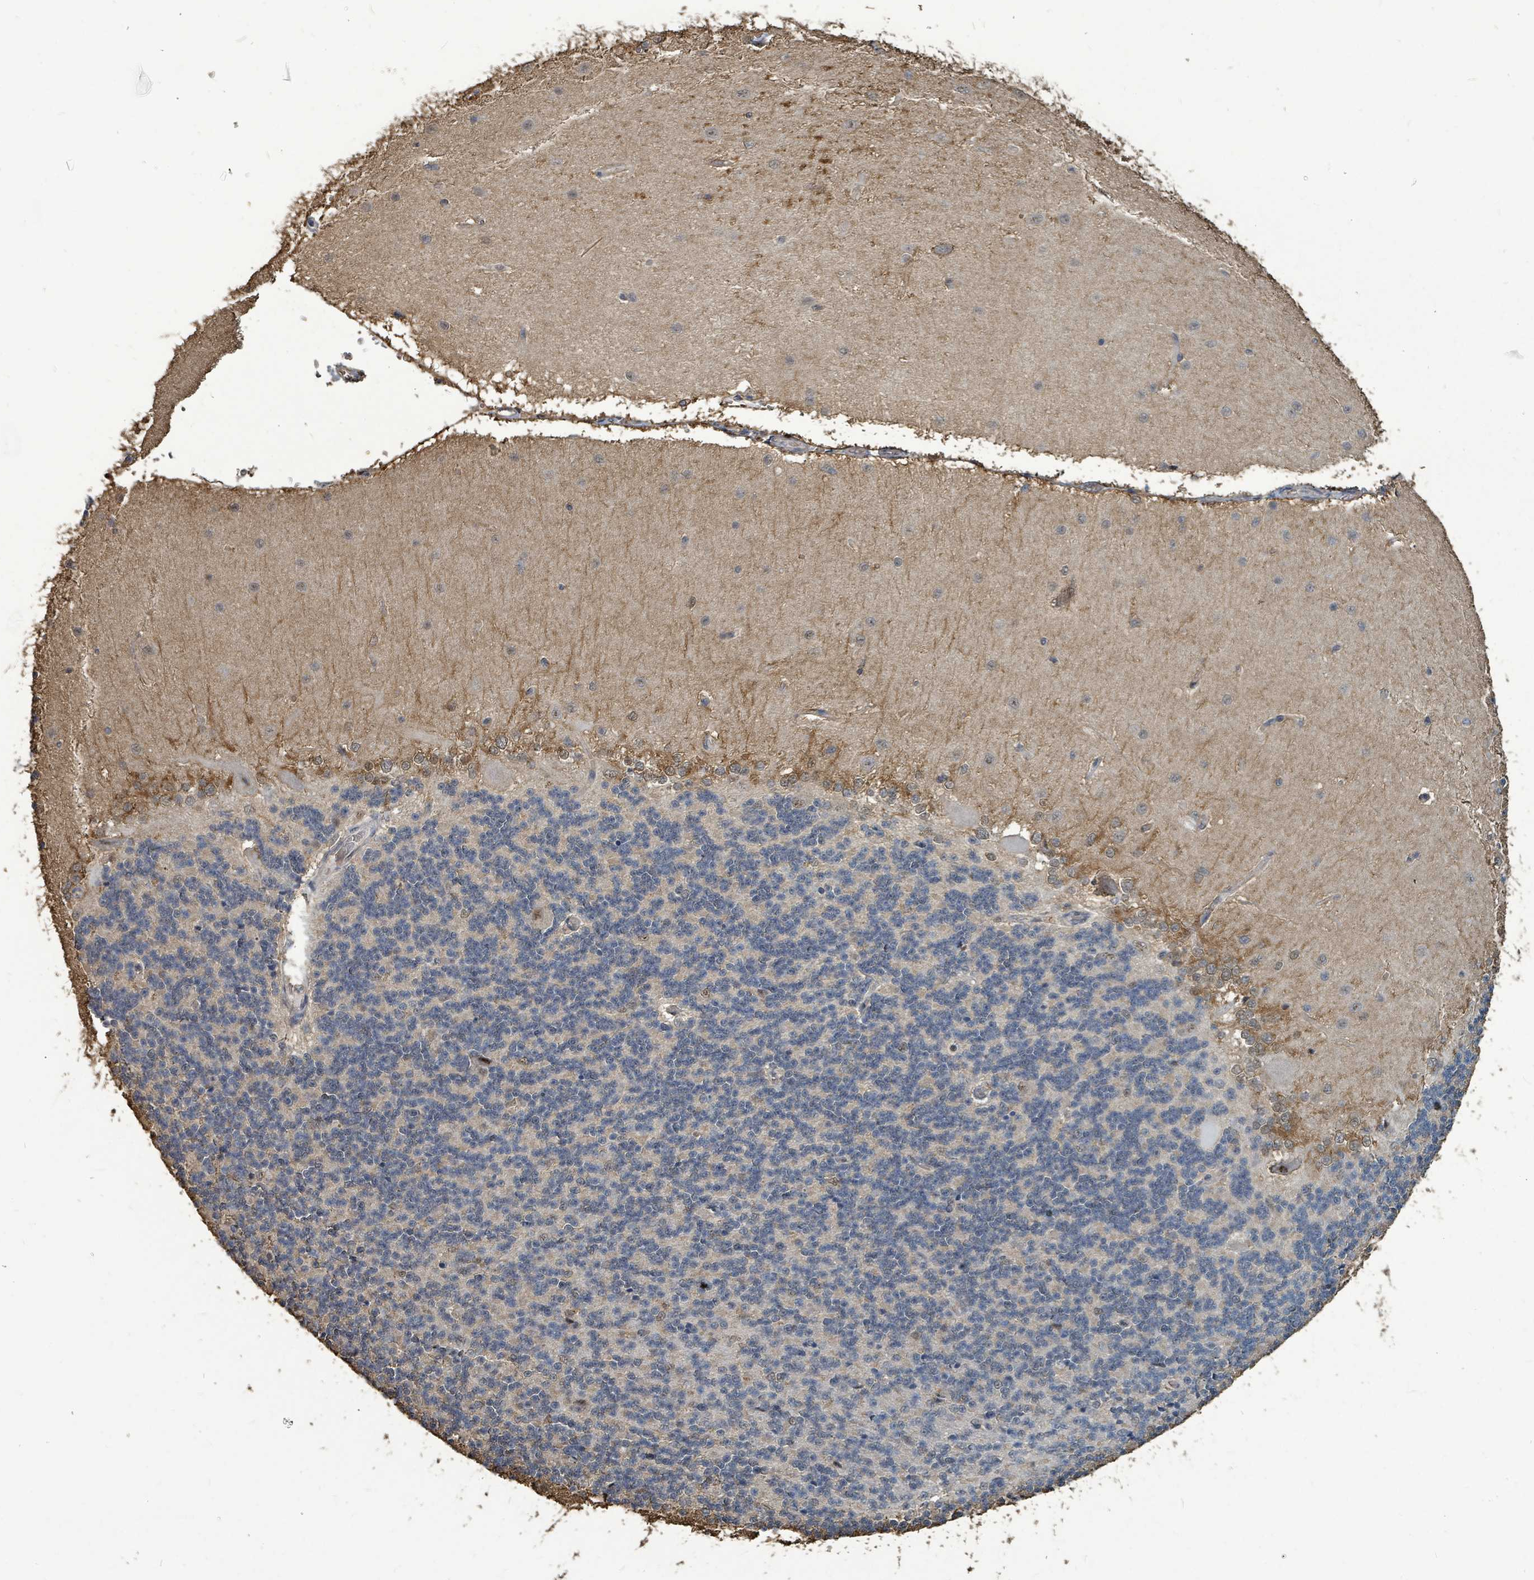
{"staining": {"intensity": "negative", "quantity": "none", "location": "none"}, "tissue": "cerebellum", "cell_type": "Cells in granular layer", "image_type": "normal", "snomed": [{"axis": "morphology", "description": "Normal tissue, NOS"}, {"axis": "topography", "description": "Cerebellum"}], "caption": "This micrograph is of unremarkable cerebellum stained with immunohistochemistry (IHC) to label a protein in brown with the nuclei are counter-stained blue. There is no expression in cells in granular layer. (Stains: DAB immunohistochemistry with hematoxylin counter stain, Microscopy: brightfield microscopy at high magnification).", "gene": "C6orf52", "patient": {"sex": "female", "age": 29}}